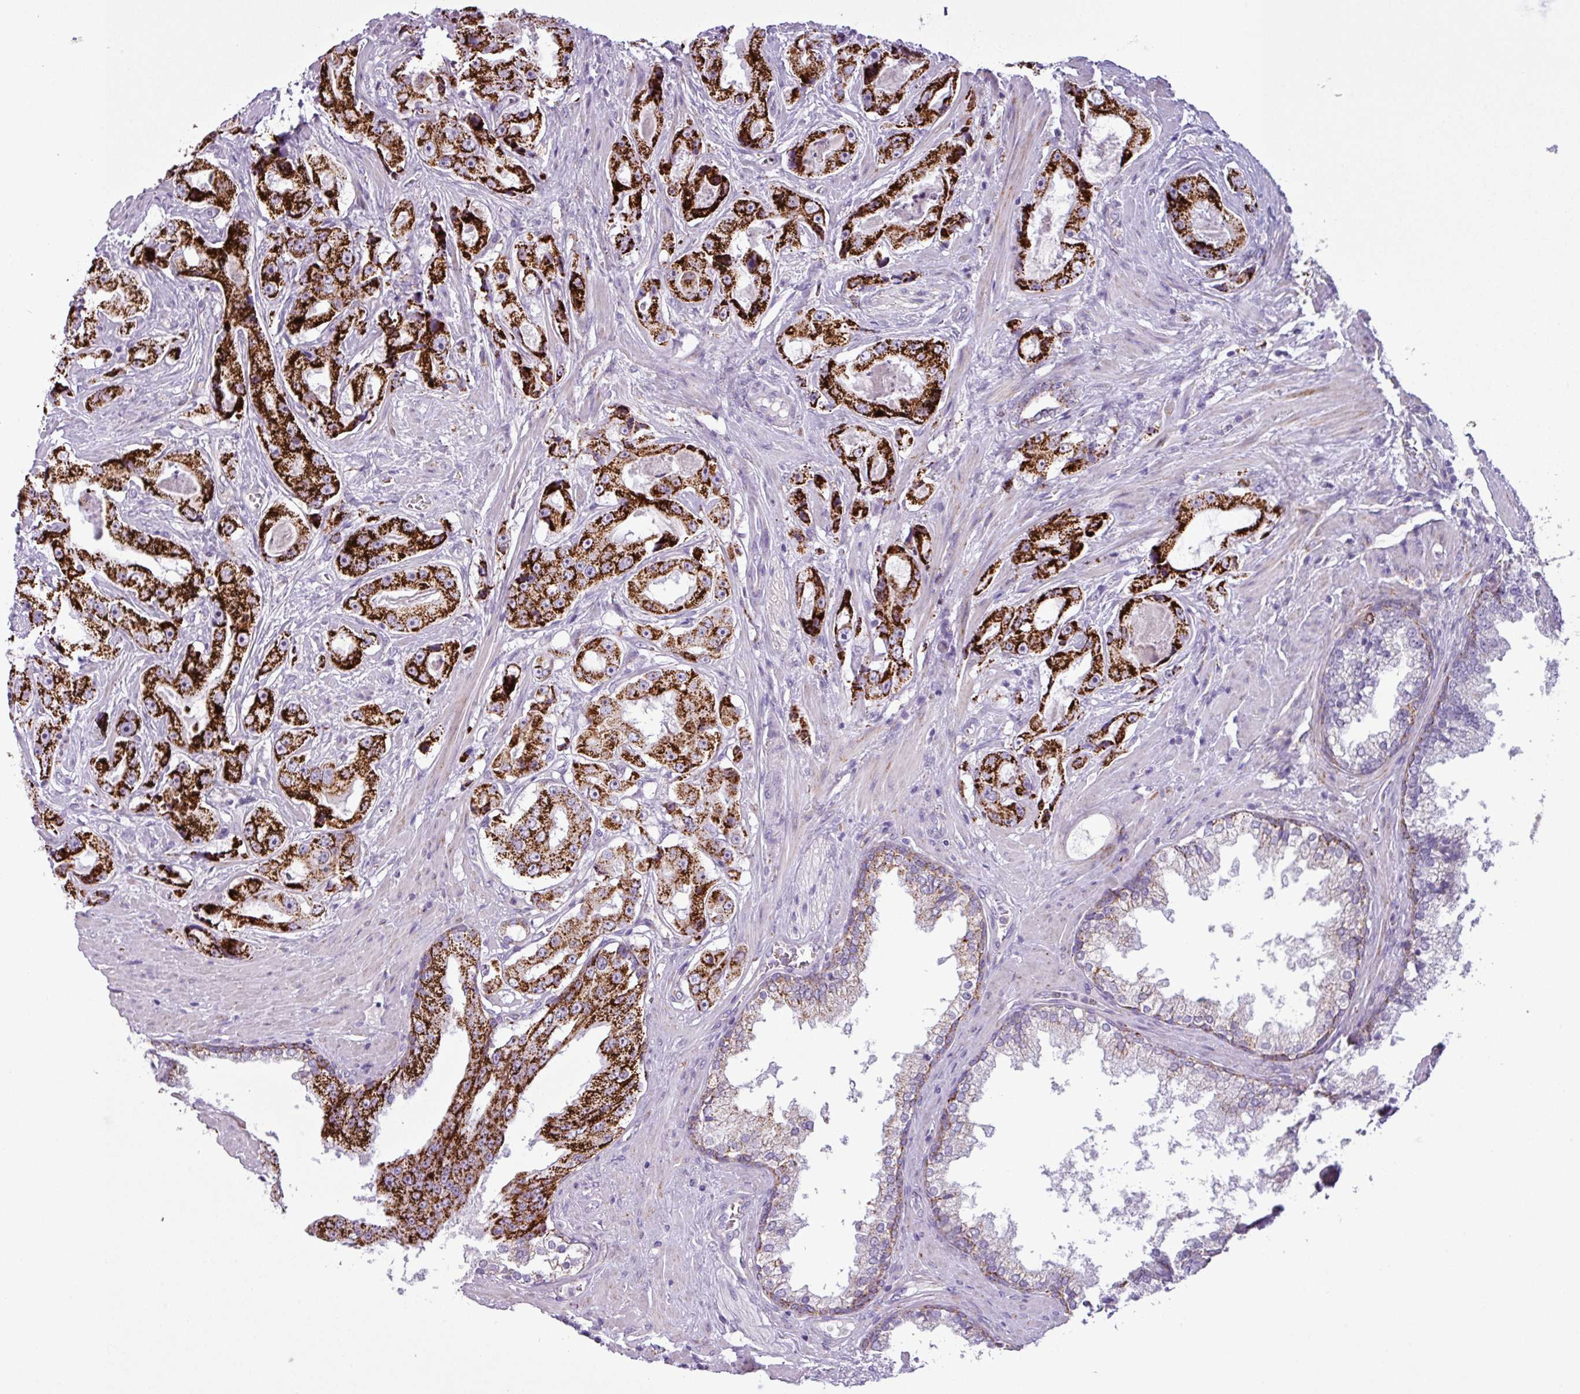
{"staining": {"intensity": "strong", "quantity": ">75%", "location": "cytoplasmic/membranous"}, "tissue": "prostate cancer", "cell_type": "Tumor cells", "image_type": "cancer", "snomed": [{"axis": "morphology", "description": "Adenocarcinoma, High grade"}, {"axis": "topography", "description": "Prostate"}], "caption": "Protein staining of adenocarcinoma (high-grade) (prostate) tissue shows strong cytoplasmic/membranous positivity in about >75% of tumor cells.", "gene": "ZNF667", "patient": {"sex": "male", "age": 73}}